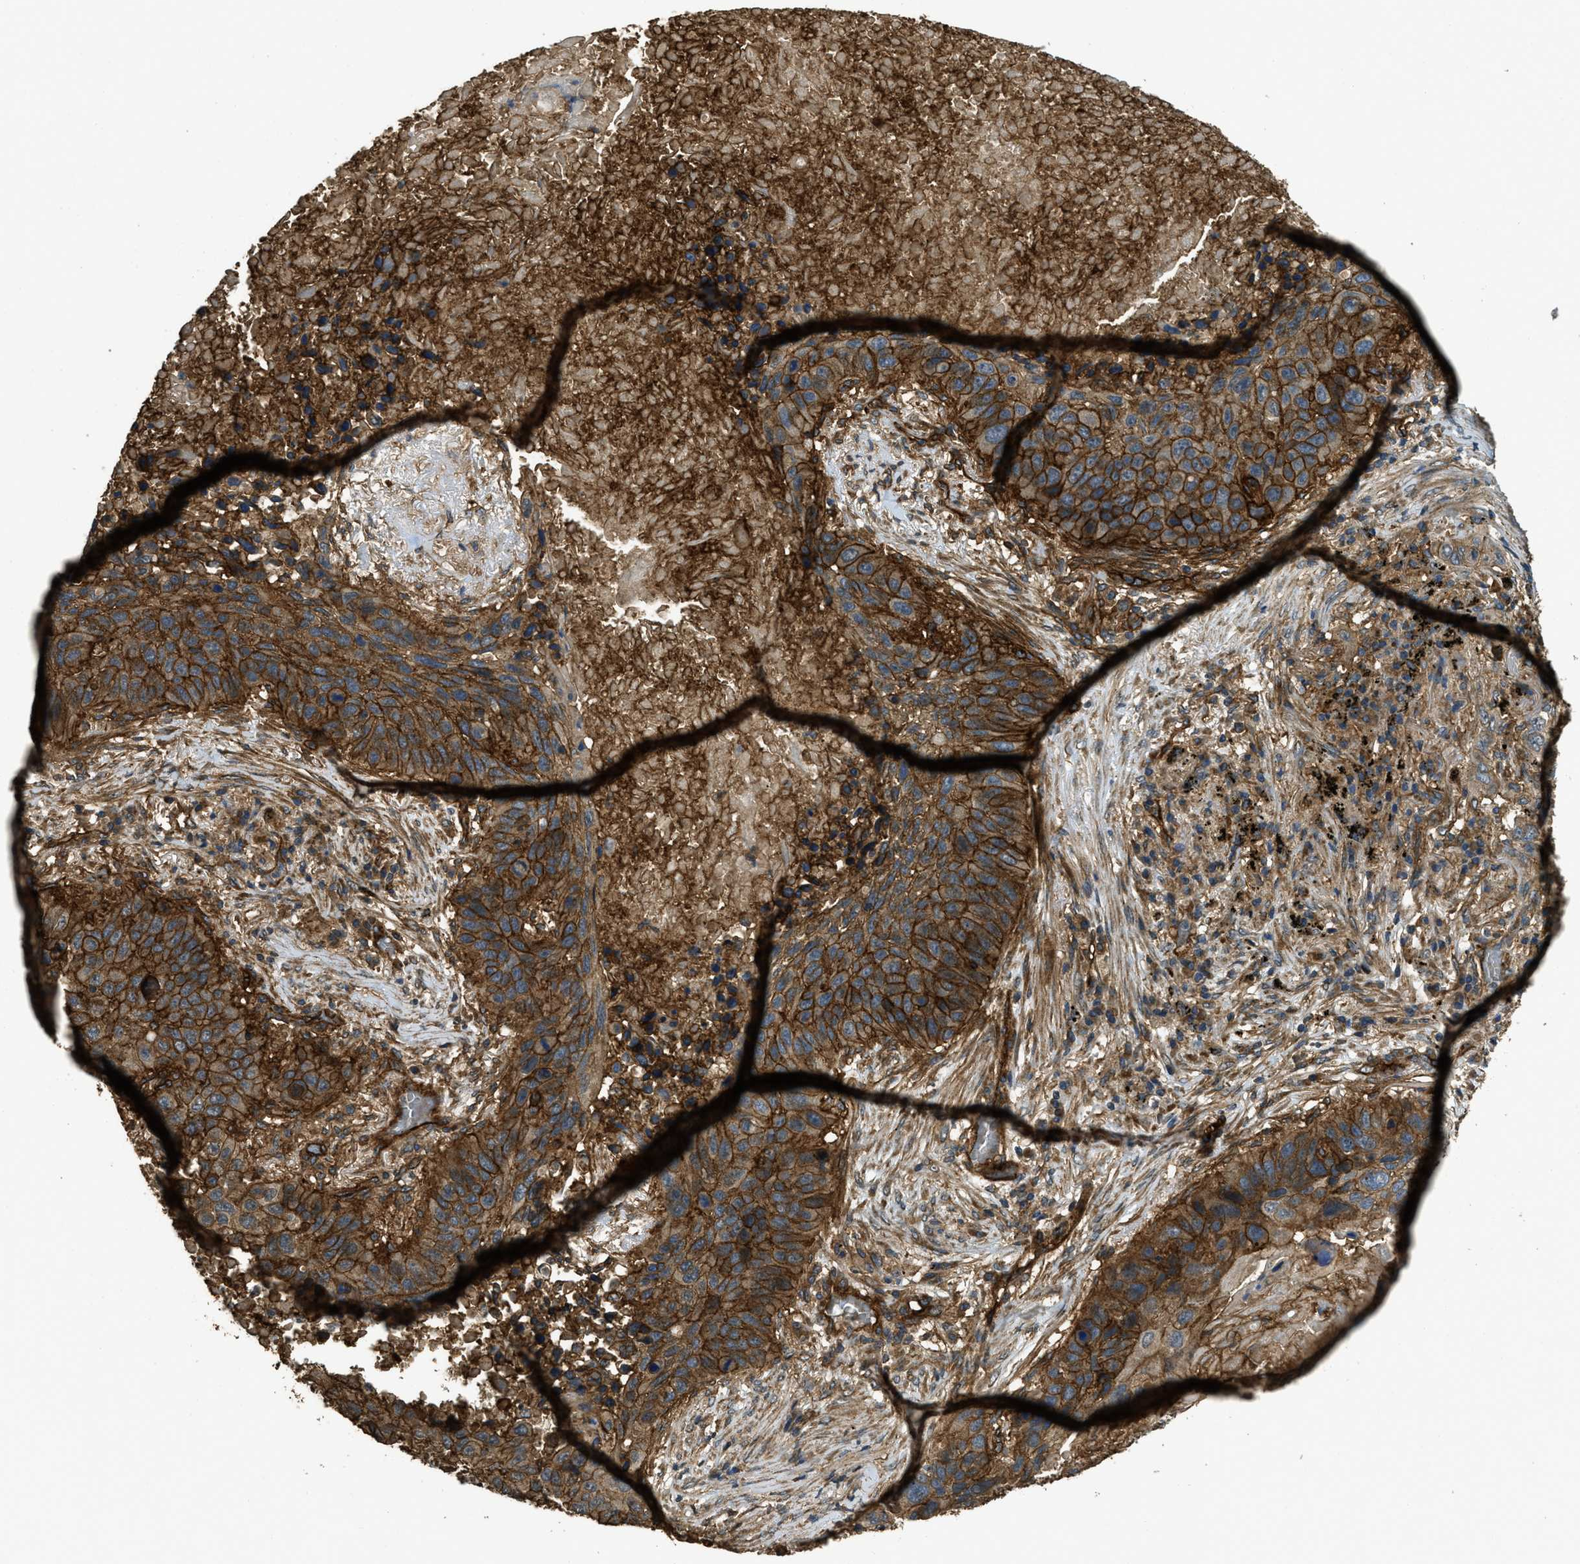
{"staining": {"intensity": "strong", "quantity": ">75%", "location": "cytoplasmic/membranous"}, "tissue": "lung cancer", "cell_type": "Tumor cells", "image_type": "cancer", "snomed": [{"axis": "morphology", "description": "Squamous cell carcinoma, NOS"}, {"axis": "topography", "description": "Lung"}], "caption": "Immunohistochemistry (IHC) (DAB (3,3'-diaminobenzidine)) staining of human lung cancer (squamous cell carcinoma) demonstrates strong cytoplasmic/membranous protein expression in about >75% of tumor cells.", "gene": "CD276", "patient": {"sex": "male", "age": 57}}